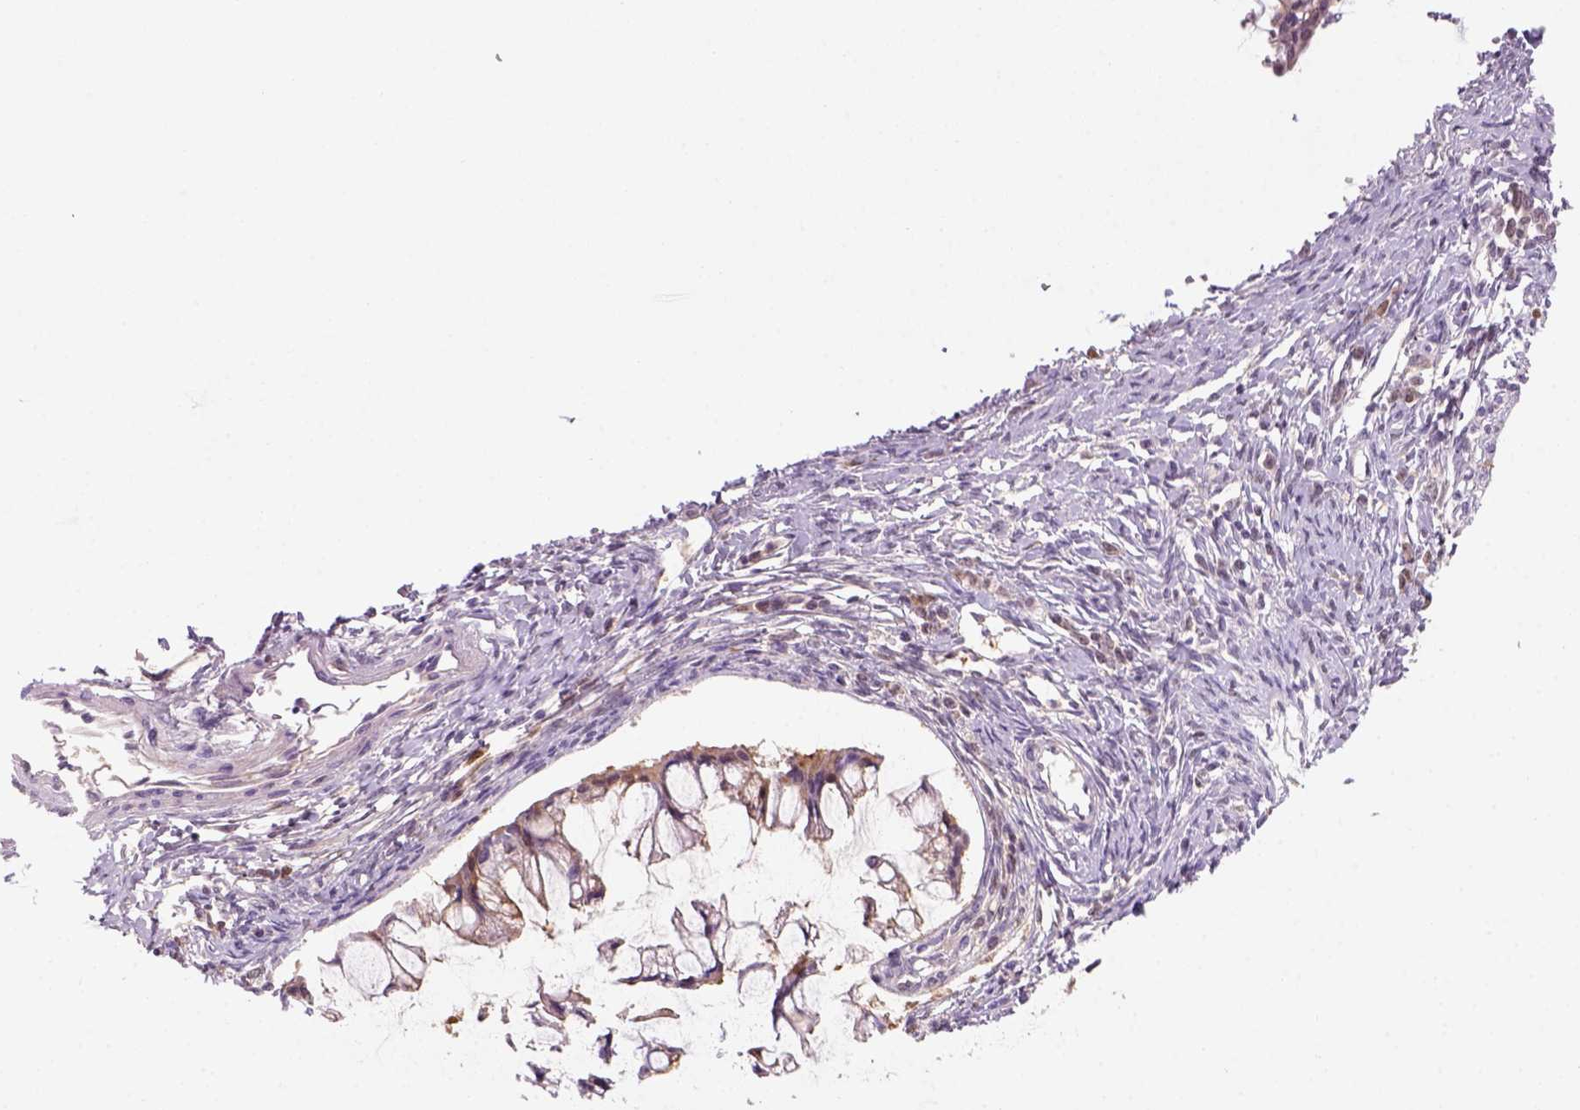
{"staining": {"intensity": "moderate", "quantity": ">75%", "location": "cytoplasmic/membranous"}, "tissue": "ovarian cancer", "cell_type": "Tumor cells", "image_type": "cancer", "snomed": [{"axis": "morphology", "description": "Cystadenocarcinoma, mucinous, NOS"}, {"axis": "topography", "description": "Ovary"}], "caption": "This micrograph shows ovarian cancer stained with immunohistochemistry (IHC) to label a protein in brown. The cytoplasmic/membranous of tumor cells show moderate positivity for the protein. Nuclei are counter-stained blue.", "gene": "GOT1", "patient": {"sex": "female", "age": 73}}